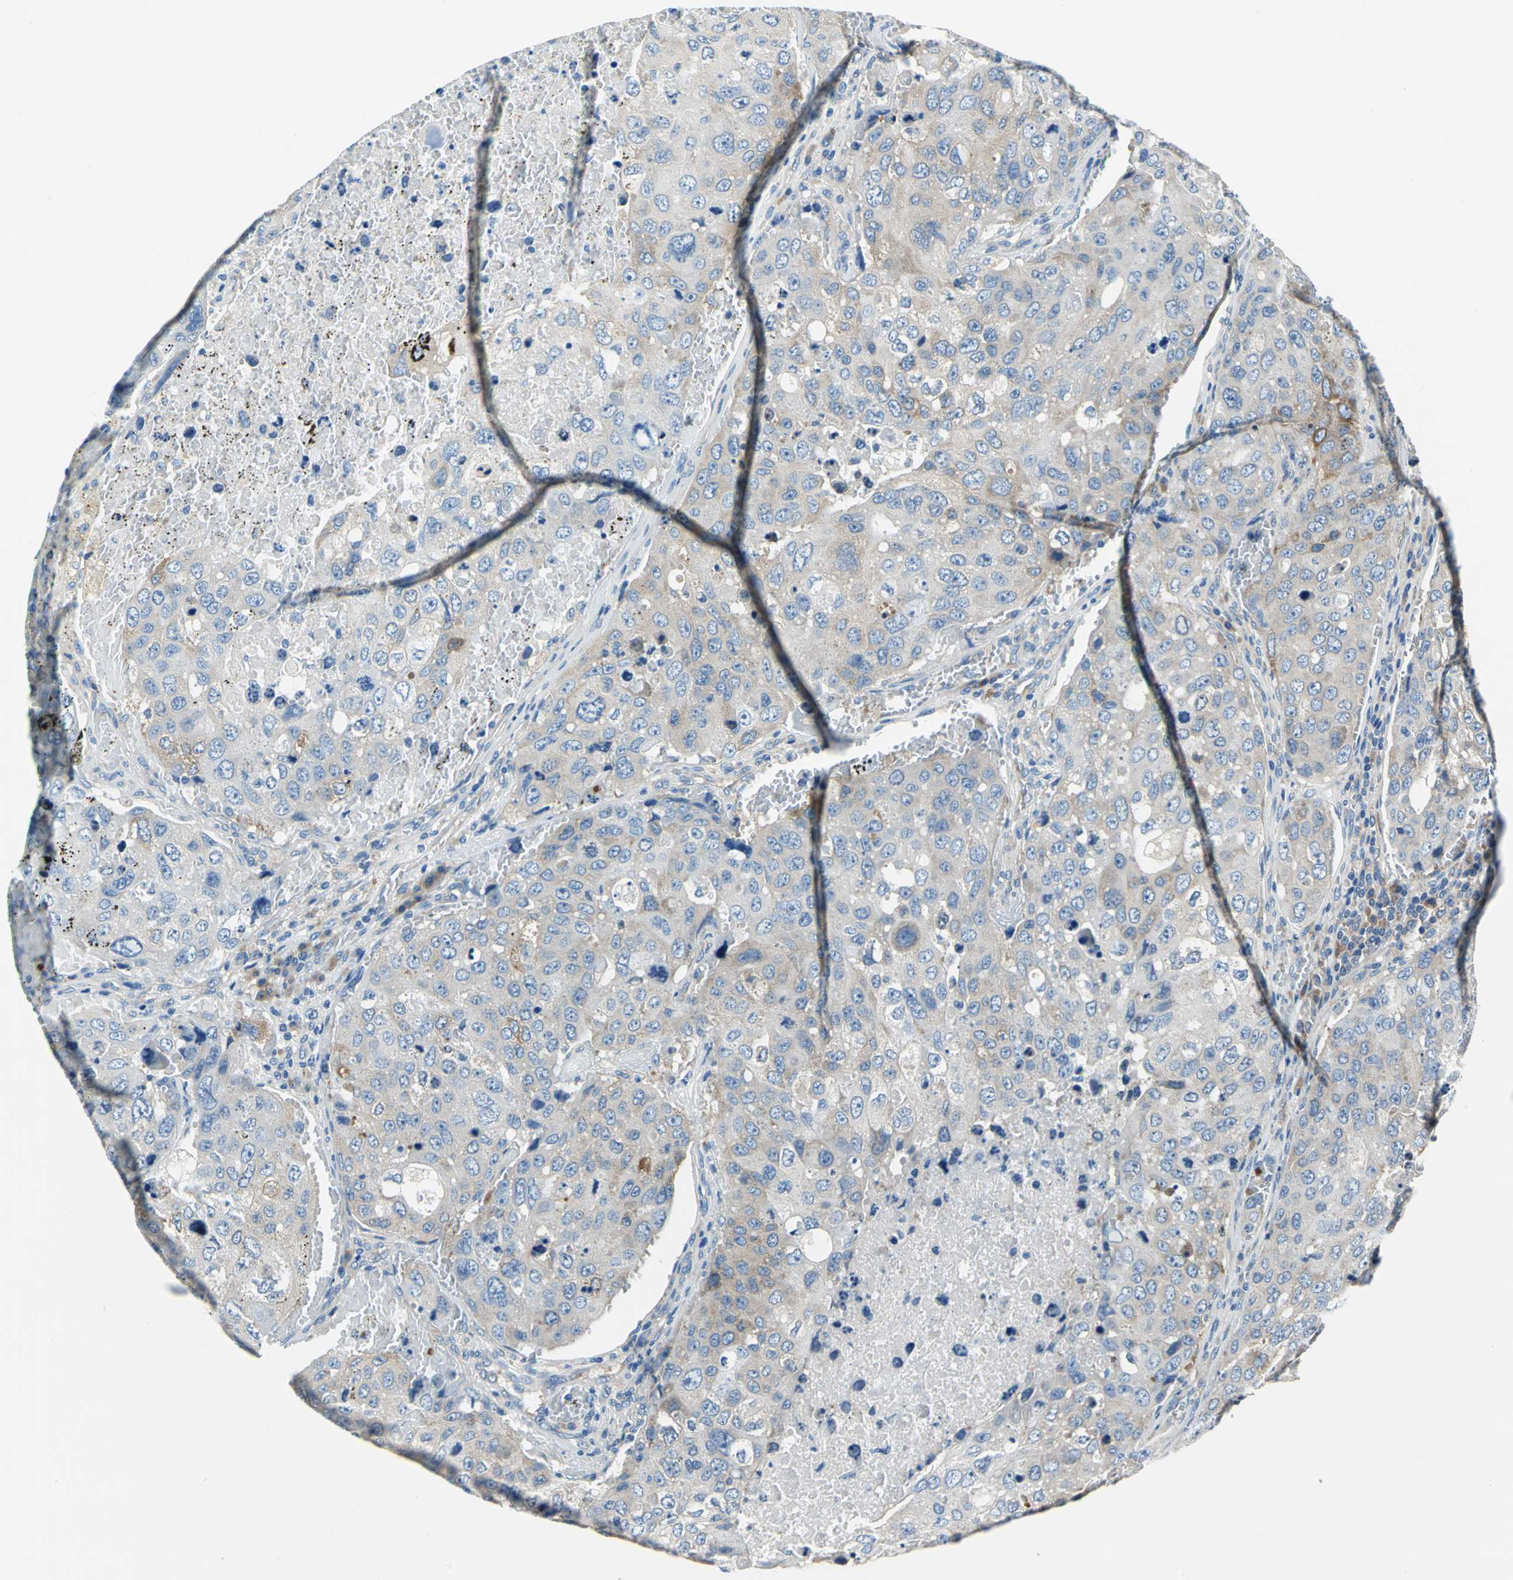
{"staining": {"intensity": "moderate", "quantity": "<25%", "location": "cytoplasmic/membranous"}, "tissue": "urothelial cancer", "cell_type": "Tumor cells", "image_type": "cancer", "snomed": [{"axis": "morphology", "description": "Urothelial carcinoma, High grade"}, {"axis": "topography", "description": "Lymph node"}, {"axis": "topography", "description": "Urinary bladder"}], "caption": "Protein expression analysis of human high-grade urothelial carcinoma reveals moderate cytoplasmic/membranous staining in about <25% of tumor cells.", "gene": "TRIM25", "patient": {"sex": "male", "age": 51}}